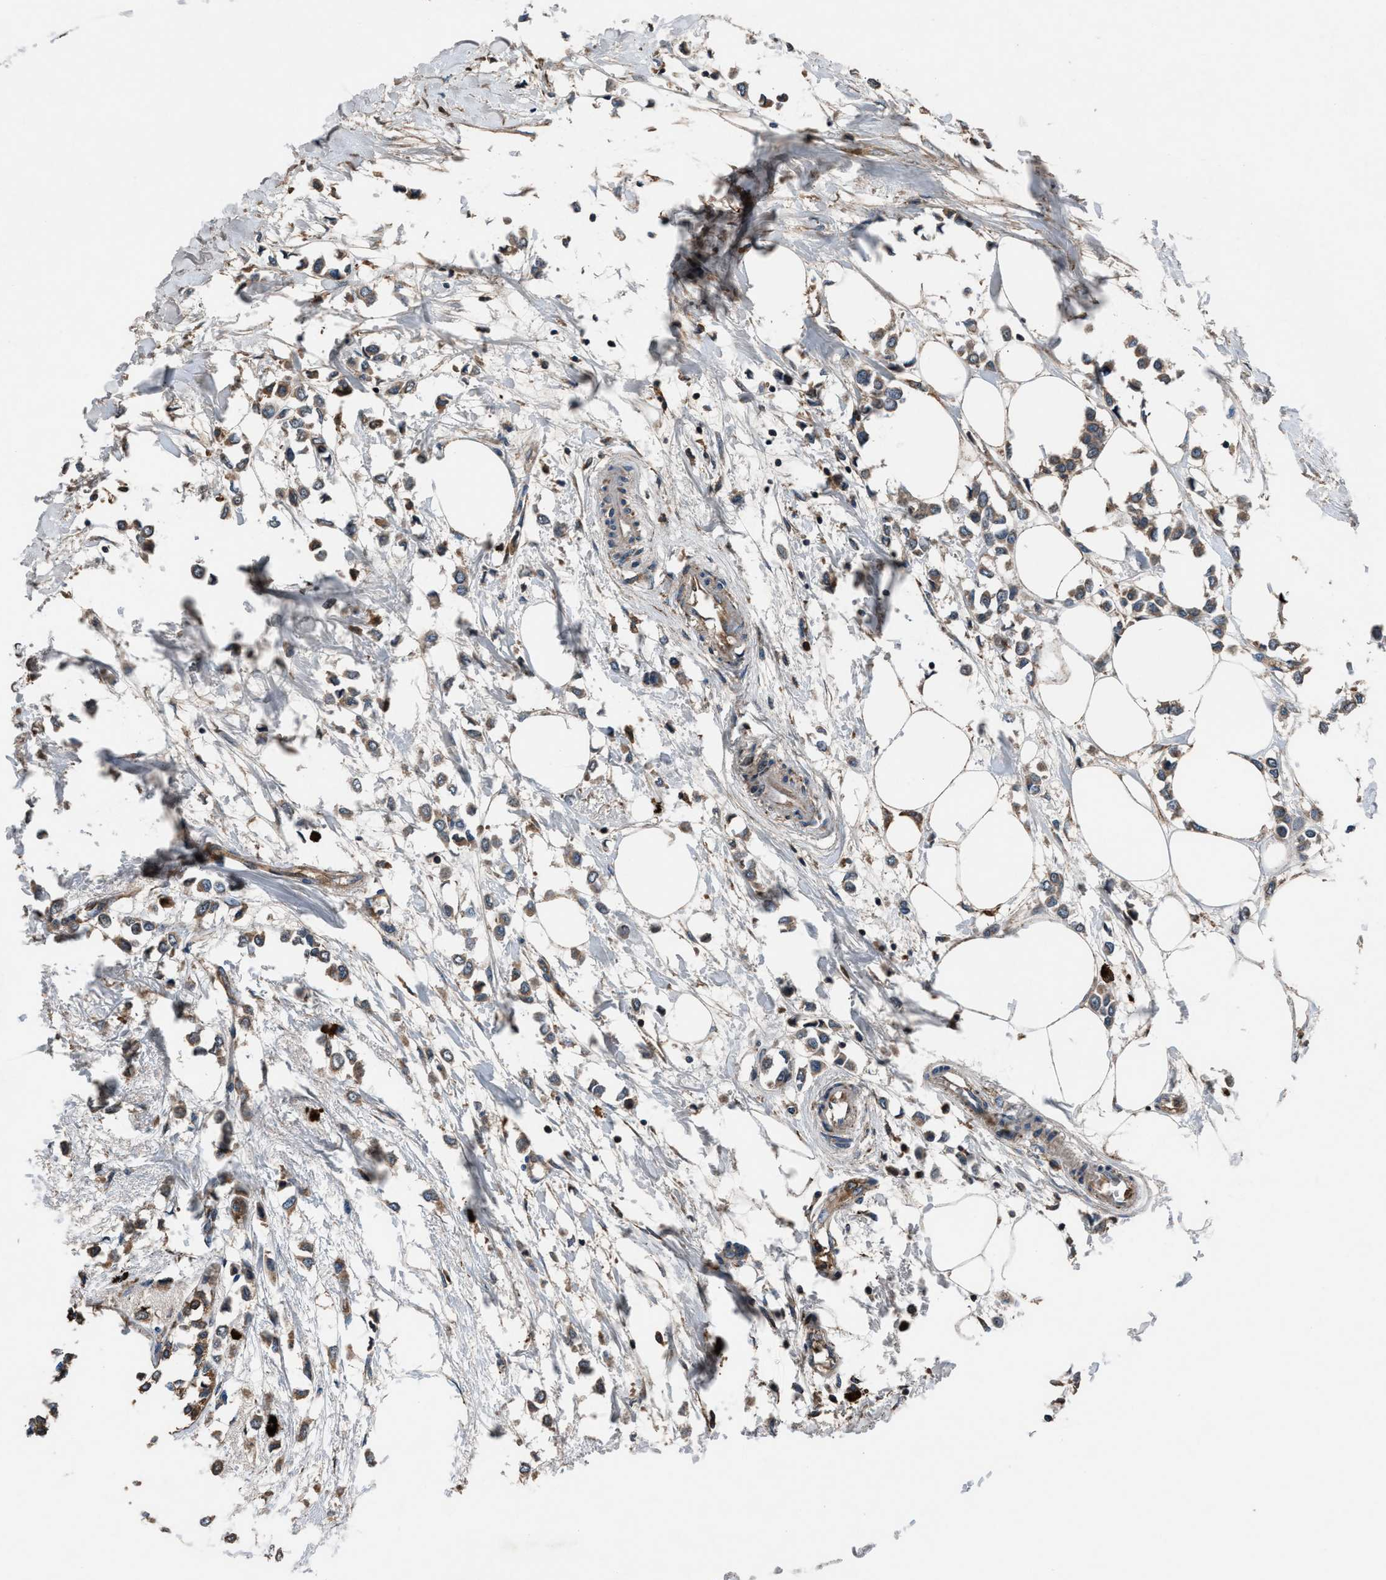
{"staining": {"intensity": "weak", "quantity": ">75%", "location": "cytoplasmic/membranous"}, "tissue": "breast cancer", "cell_type": "Tumor cells", "image_type": "cancer", "snomed": [{"axis": "morphology", "description": "Lobular carcinoma"}, {"axis": "topography", "description": "Breast"}], "caption": "This photomicrograph shows immunohistochemistry (IHC) staining of breast cancer (lobular carcinoma), with low weak cytoplasmic/membranous expression in approximately >75% of tumor cells.", "gene": "FAM221A", "patient": {"sex": "female", "age": 51}}